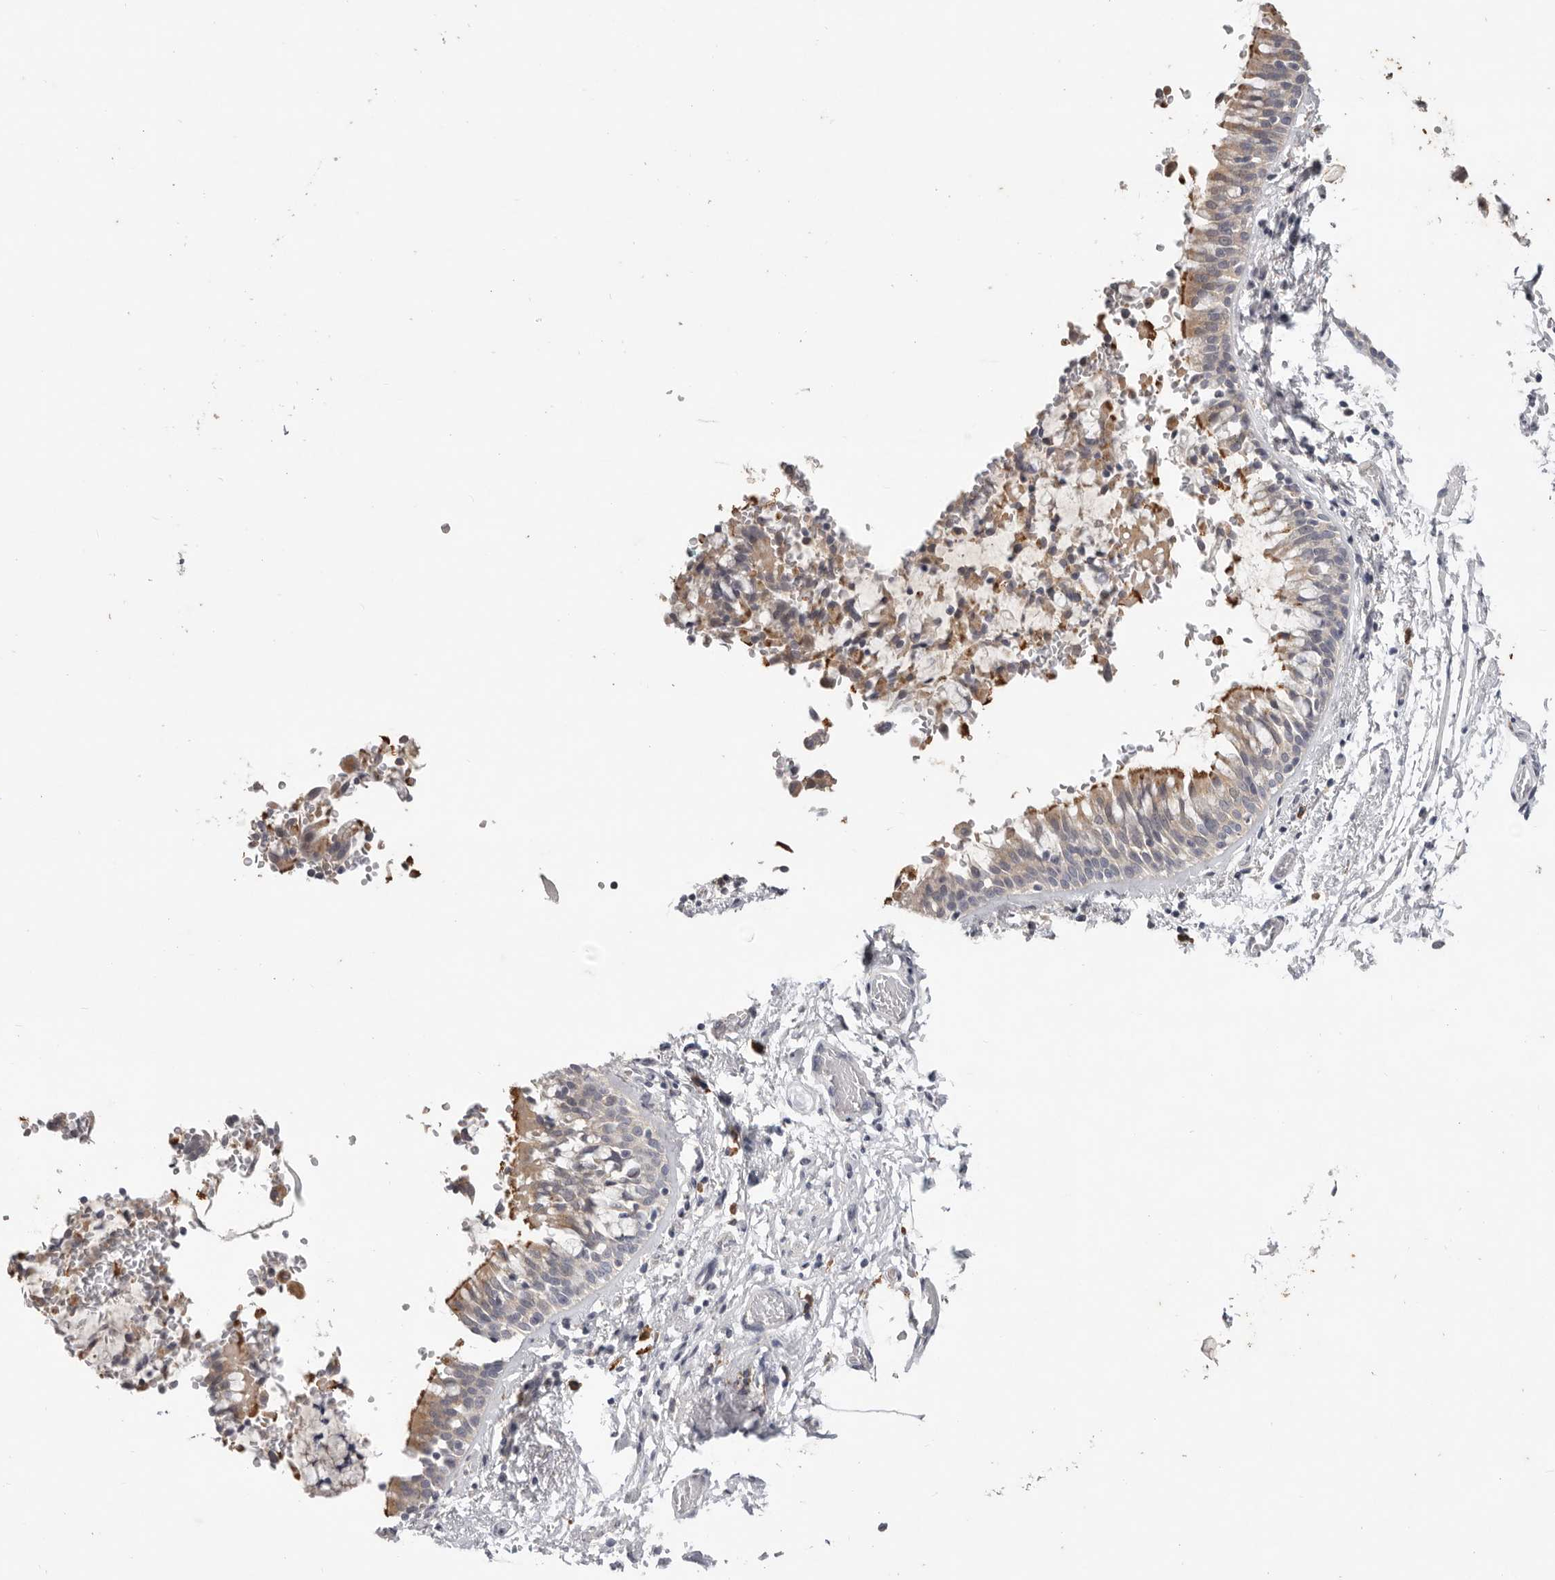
{"staining": {"intensity": "moderate", "quantity": ">75%", "location": "cytoplasmic/membranous"}, "tissue": "bronchus", "cell_type": "Respiratory epithelial cells", "image_type": "normal", "snomed": [{"axis": "morphology", "description": "Normal tissue, NOS"}, {"axis": "morphology", "description": "Inflammation, NOS"}, {"axis": "topography", "description": "Cartilage tissue"}, {"axis": "topography", "description": "Bronchus"}, {"axis": "topography", "description": "Lung"}], "caption": "Immunohistochemistry (IHC) staining of unremarkable bronchus, which reveals medium levels of moderate cytoplasmic/membranous positivity in approximately >75% of respiratory epithelial cells indicating moderate cytoplasmic/membranous protein positivity. The staining was performed using DAB (brown) for protein detection and nuclei were counterstained in hematoxylin (blue).", "gene": "WDR77", "patient": {"sex": "female", "age": 64}}